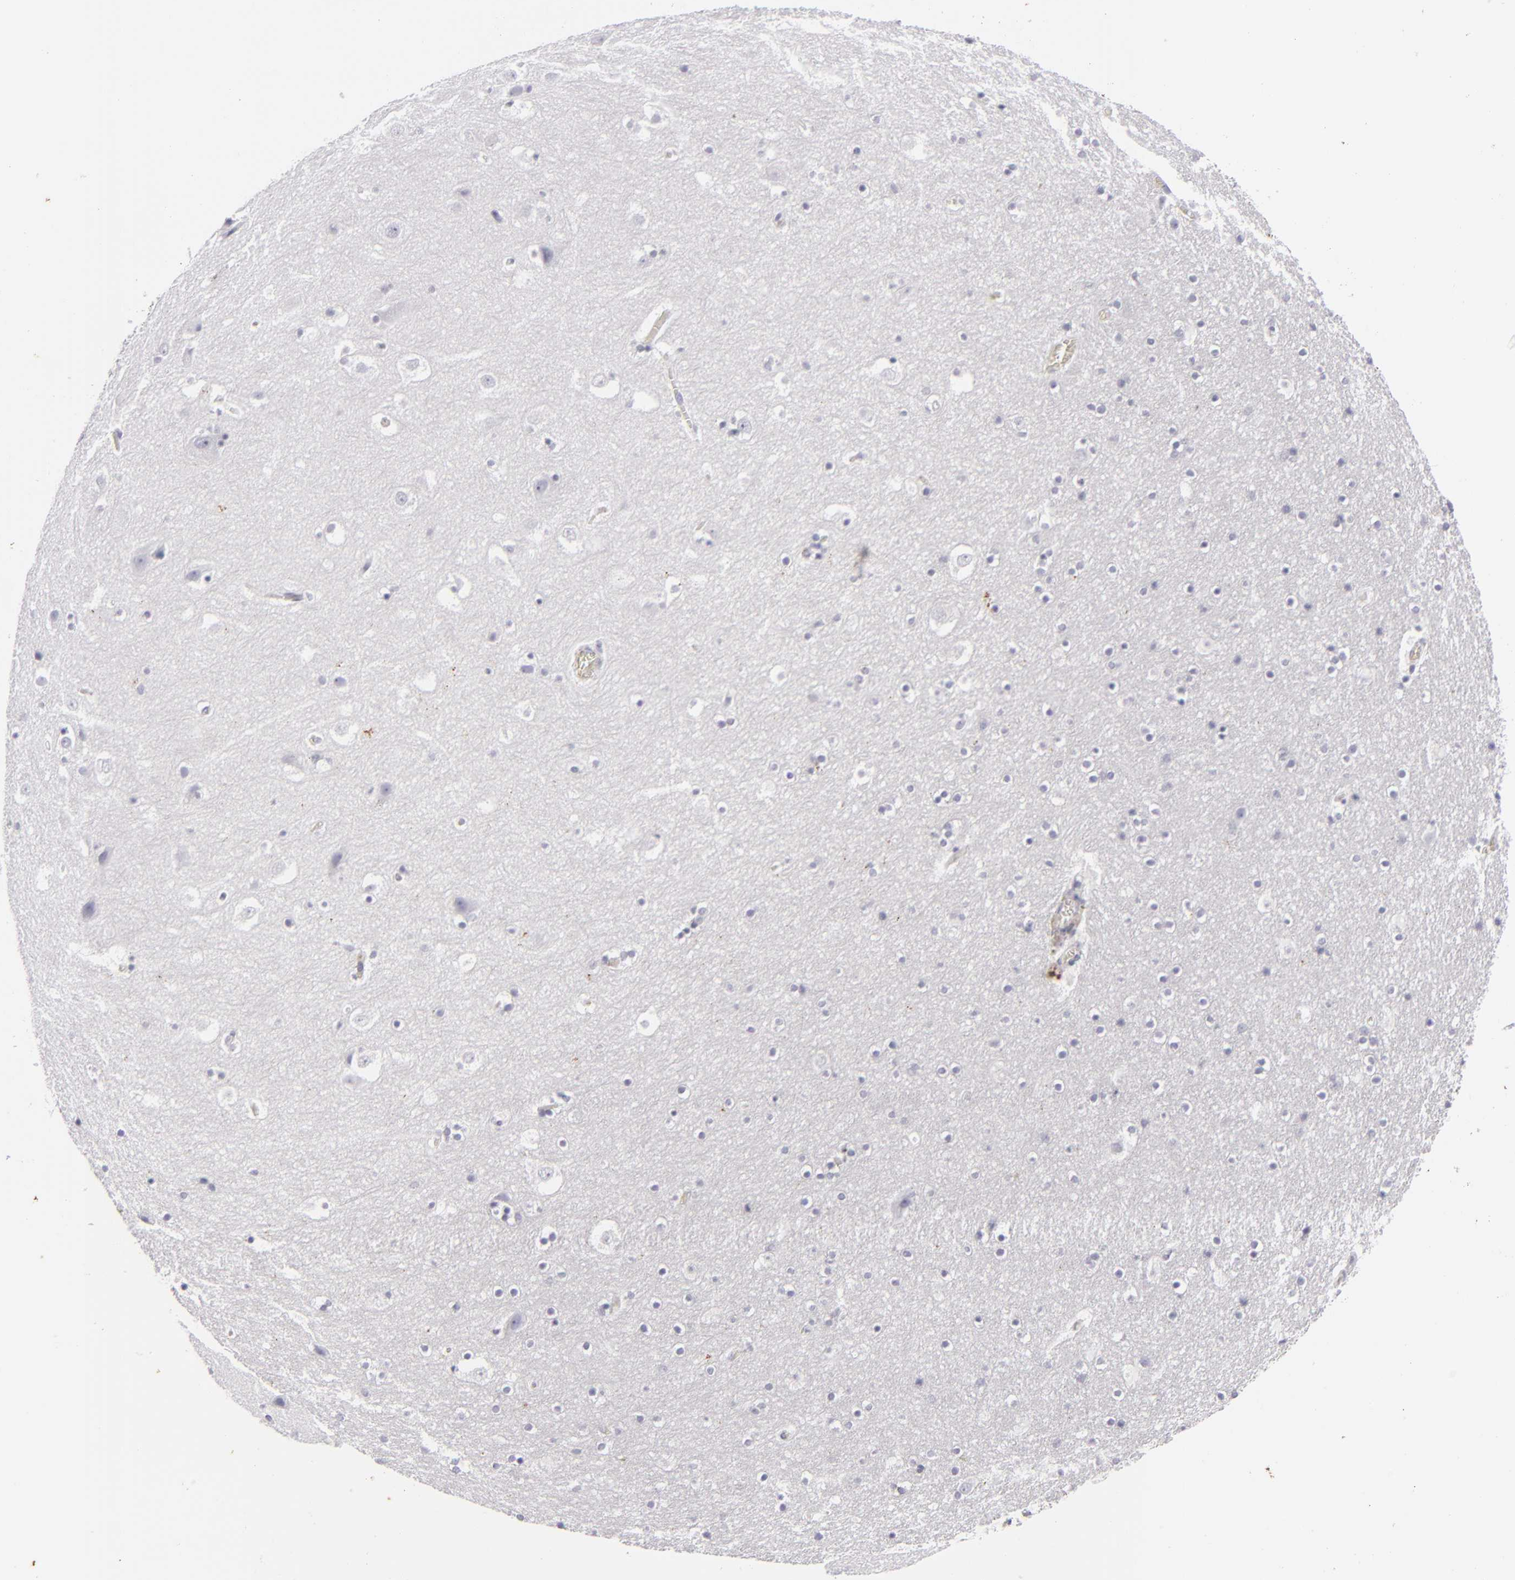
{"staining": {"intensity": "negative", "quantity": "none", "location": "none"}, "tissue": "hippocampus", "cell_type": "Glial cells", "image_type": "normal", "snomed": [{"axis": "morphology", "description": "Normal tissue, NOS"}, {"axis": "topography", "description": "Hippocampus"}], "caption": "A histopathology image of hippocampus stained for a protein exhibits no brown staining in glial cells.", "gene": "KRT1", "patient": {"sex": "male", "age": 45}}